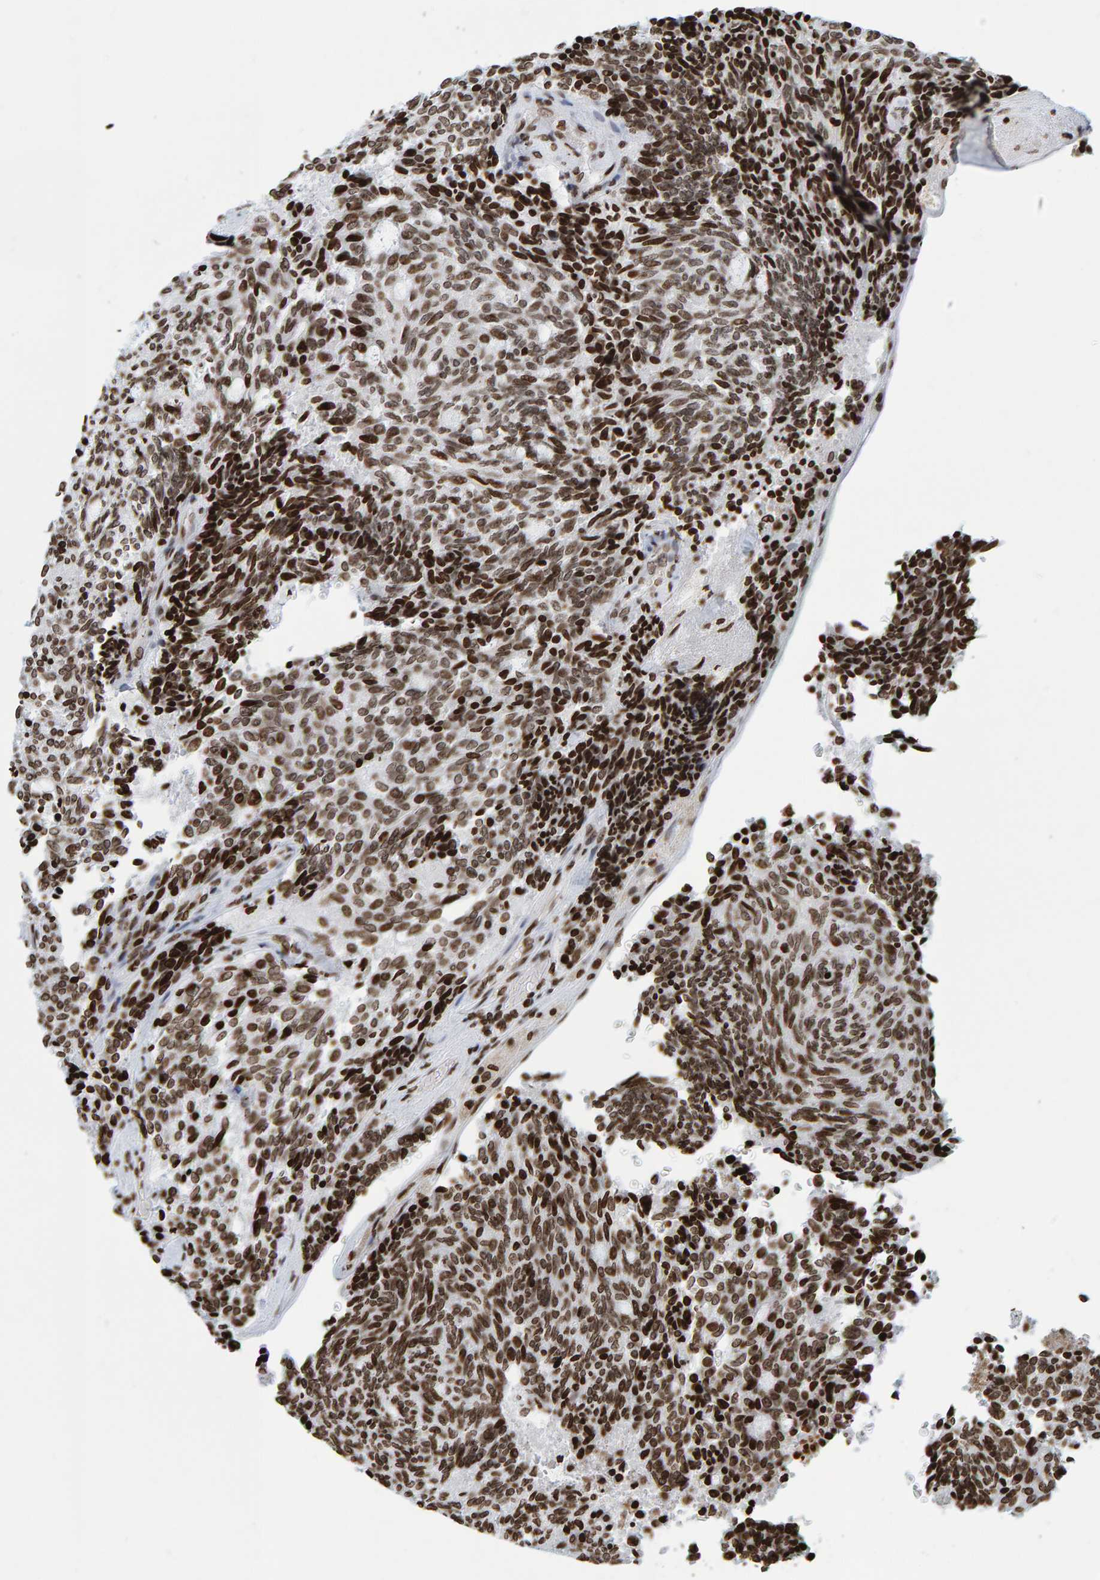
{"staining": {"intensity": "moderate", "quantity": ">75%", "location": "nuclear"}, "tissue": "carcinoid", "cell_type": "Tumor cells", "image_type": "cancer", "snomed": [{"axis": "morphology", "description": "Carcinoid, malignant, NOS"}, {"axis": "topography", "description": "Pancreas"}], "caption": "This micrograph shows IHC staining of human carcinoid, with medium moderate nuclear positivity in approximately >75% of tumor cells.", "gene": "BRF2", "patient": {"sex": "female", "age": 54}}